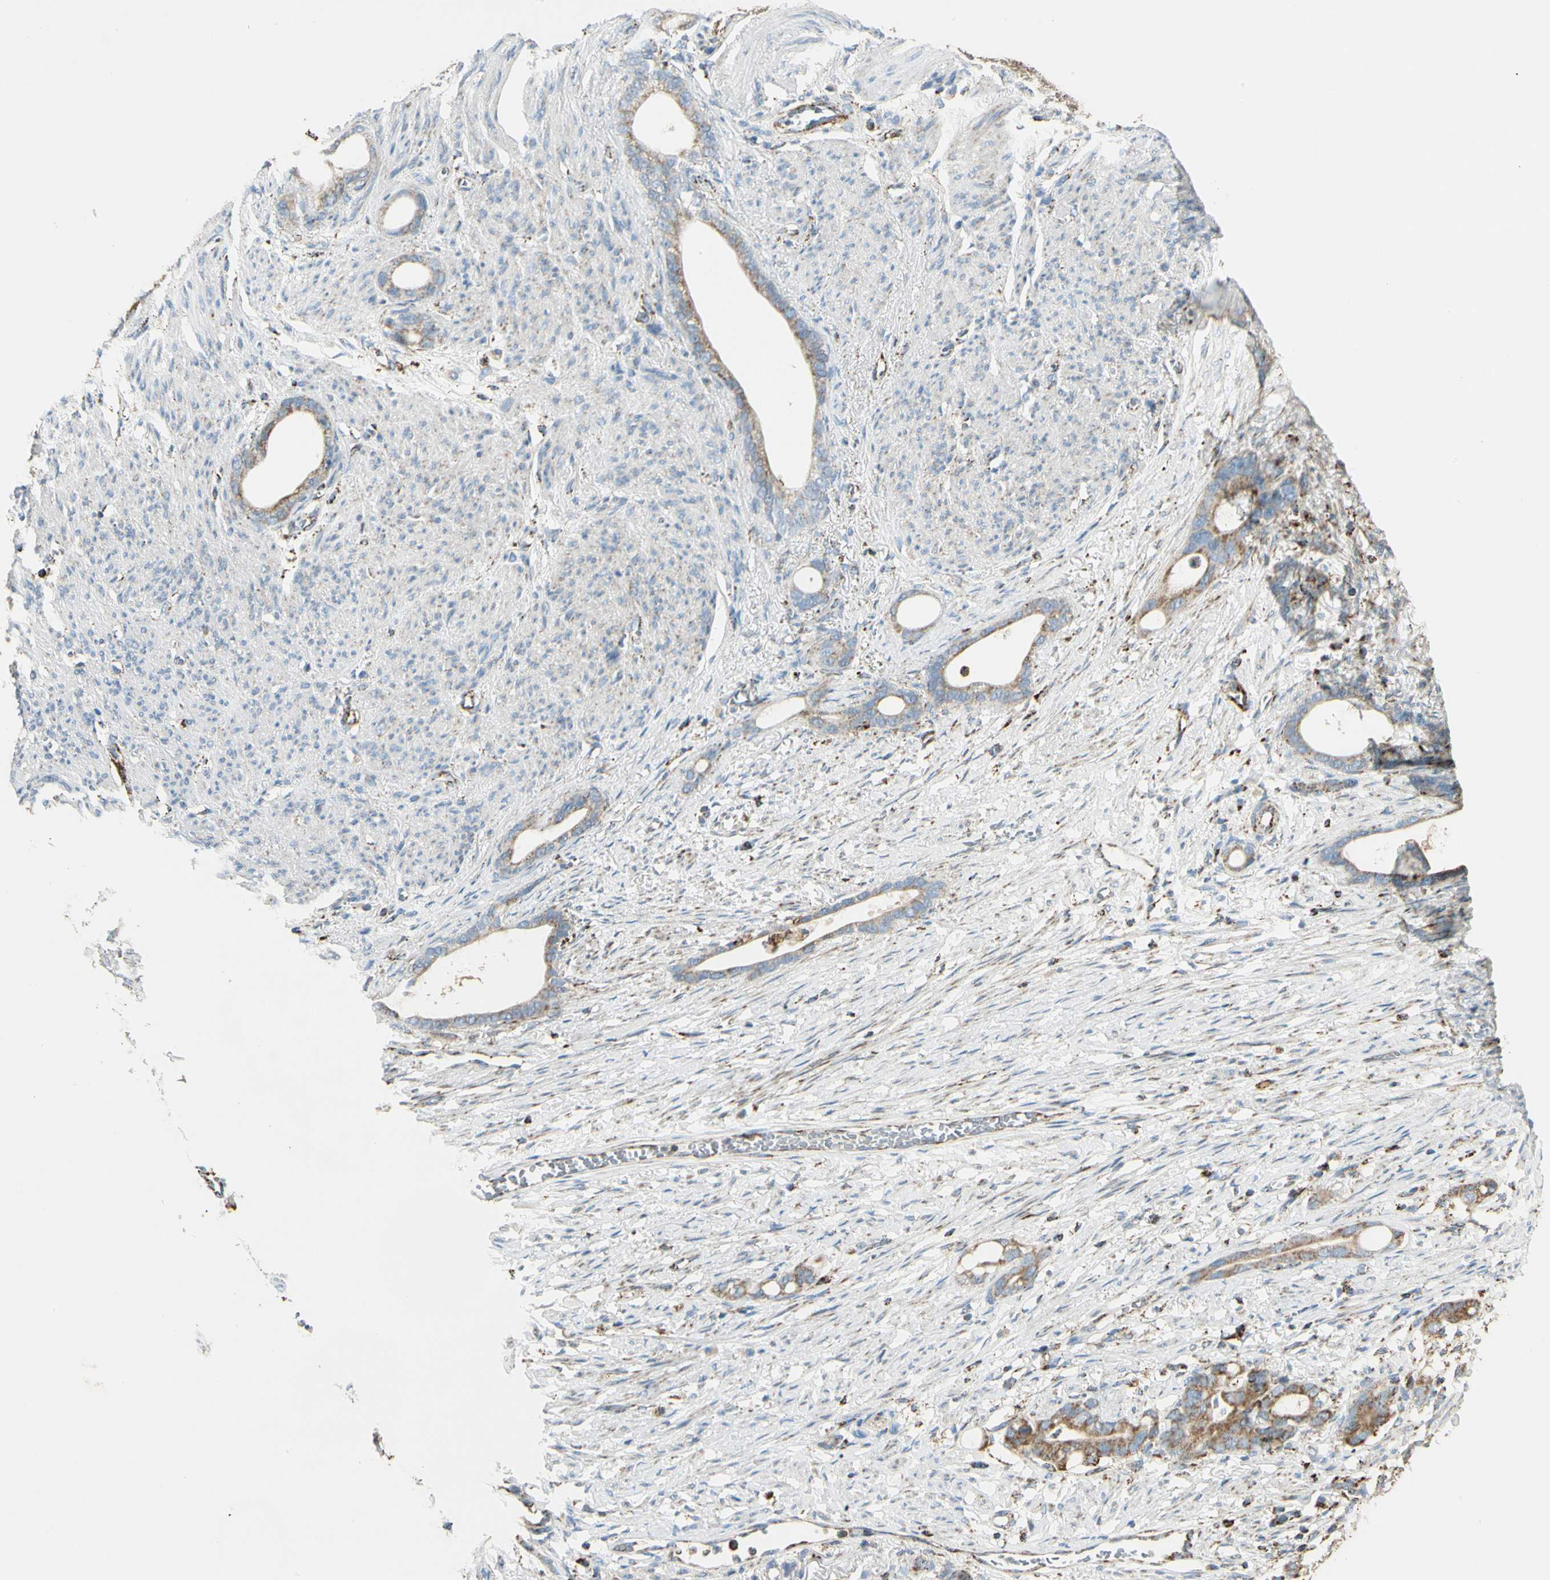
{"staining": {"intensity": "moderate", "quantity": "25%-75%", "location": "cytoplasmic/membranous"}, "tissue": "stomach cancer", "cell_type": "Tumor cells", "image_type": "cancer", "snomed": [{"axis": "morphology", "description": "Adenocarcinoma, NOS"}, {"axis": "topography", "description": "Stomach"}], "caption": "DAB (3,3'-diaminobenzidine) immunohistochemical staining of human adenocarcinoma (stomach) demonstrates moderate cytoplasmic/membranous protein expression in approximately 25%-75% of tumor cells.", "gene": "ME2", "patient": {"sex": "female", "age": 75}}